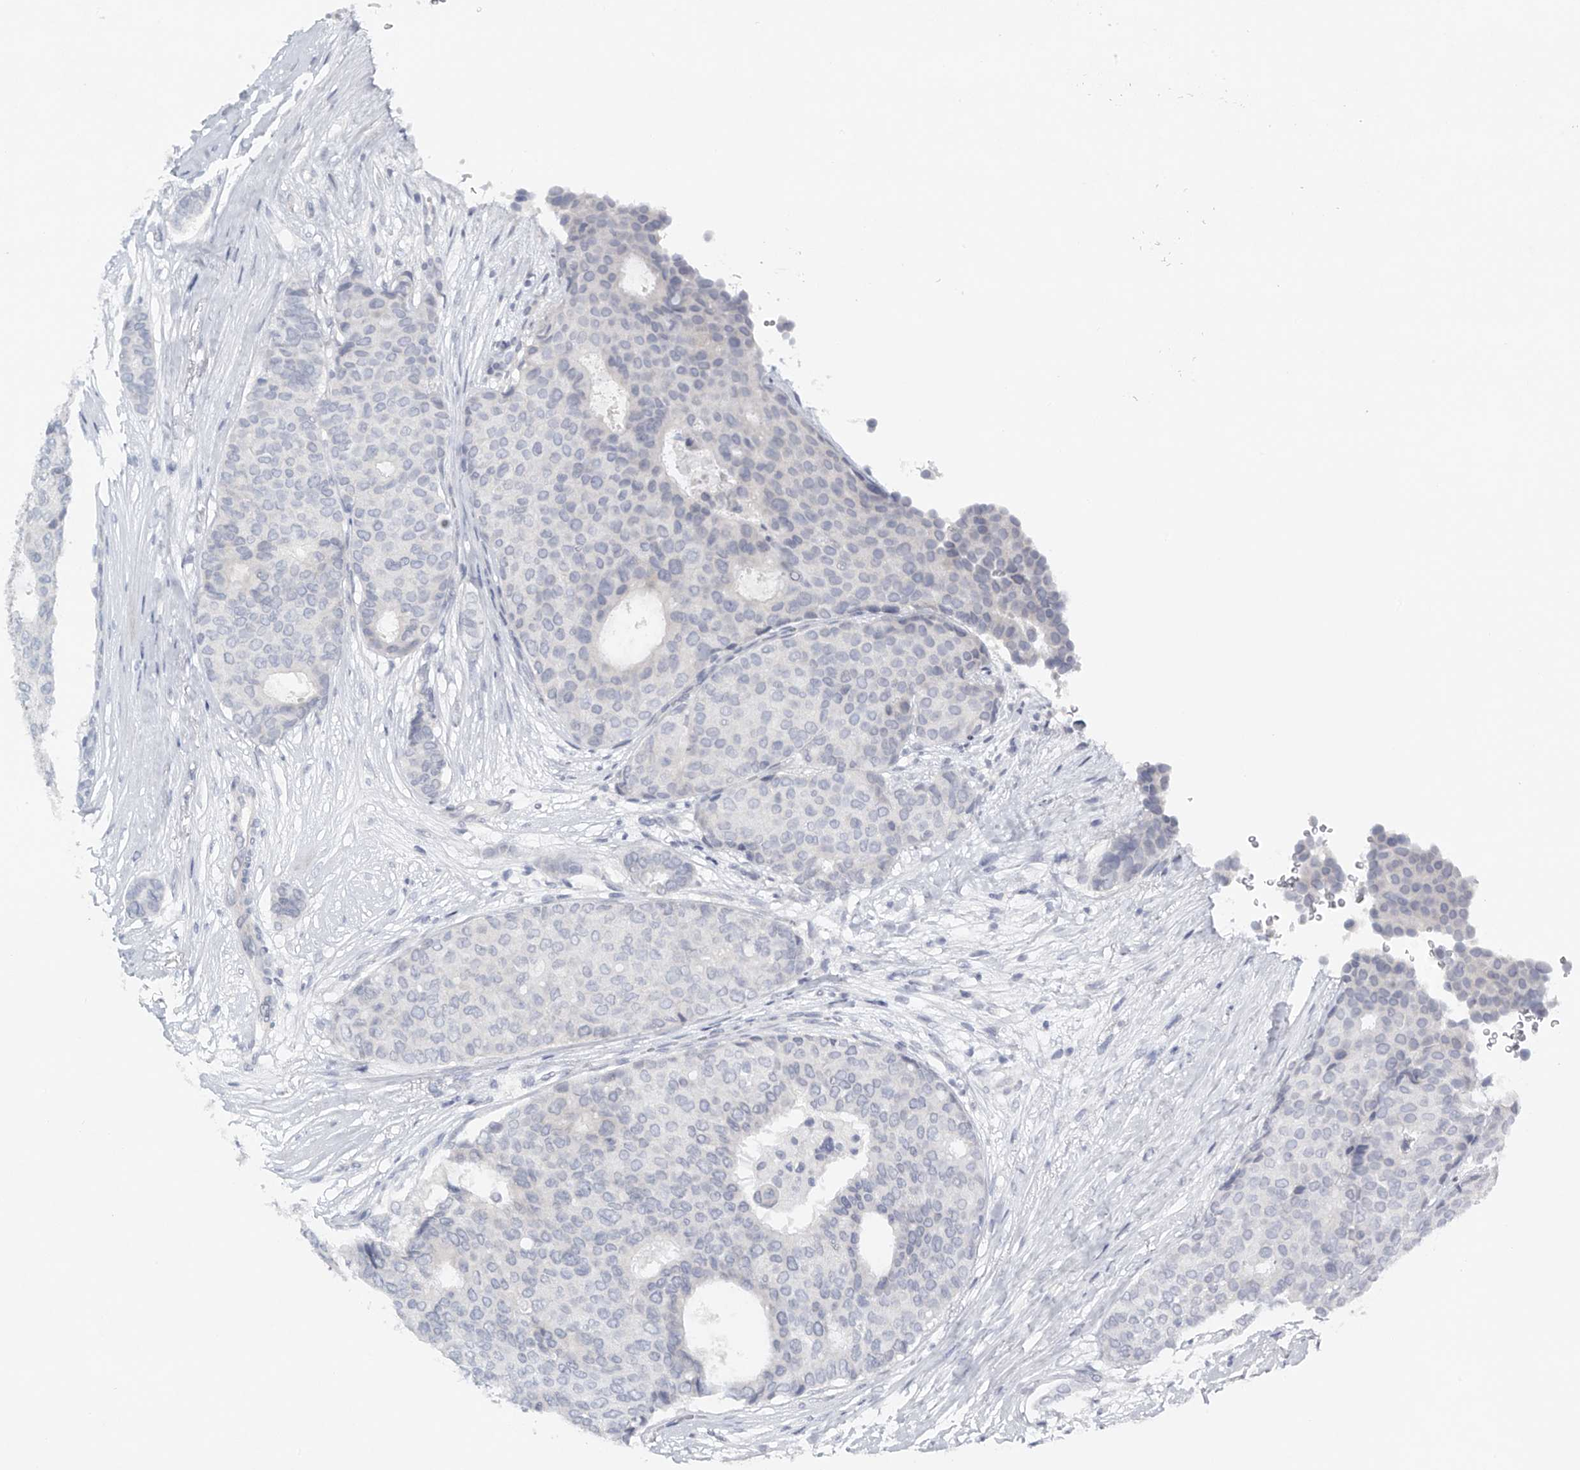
{"staining": {"intensity": "negative", "quantity": "none", "location": "none"}, "tissue": "breast cancer", "cell_type": "Tumor cells", "image_type": "cancer", "snomed": [{"axis": "morphology", "description": "Duct carcinoma"}, {"axis": "topography", "description": "Breast"}], "caption": "Tumor cells are negative for protein expression in human breast intraductal carcinoma.", "gene": "FAT2", "patient": {"sex": "female", "age": 75}}